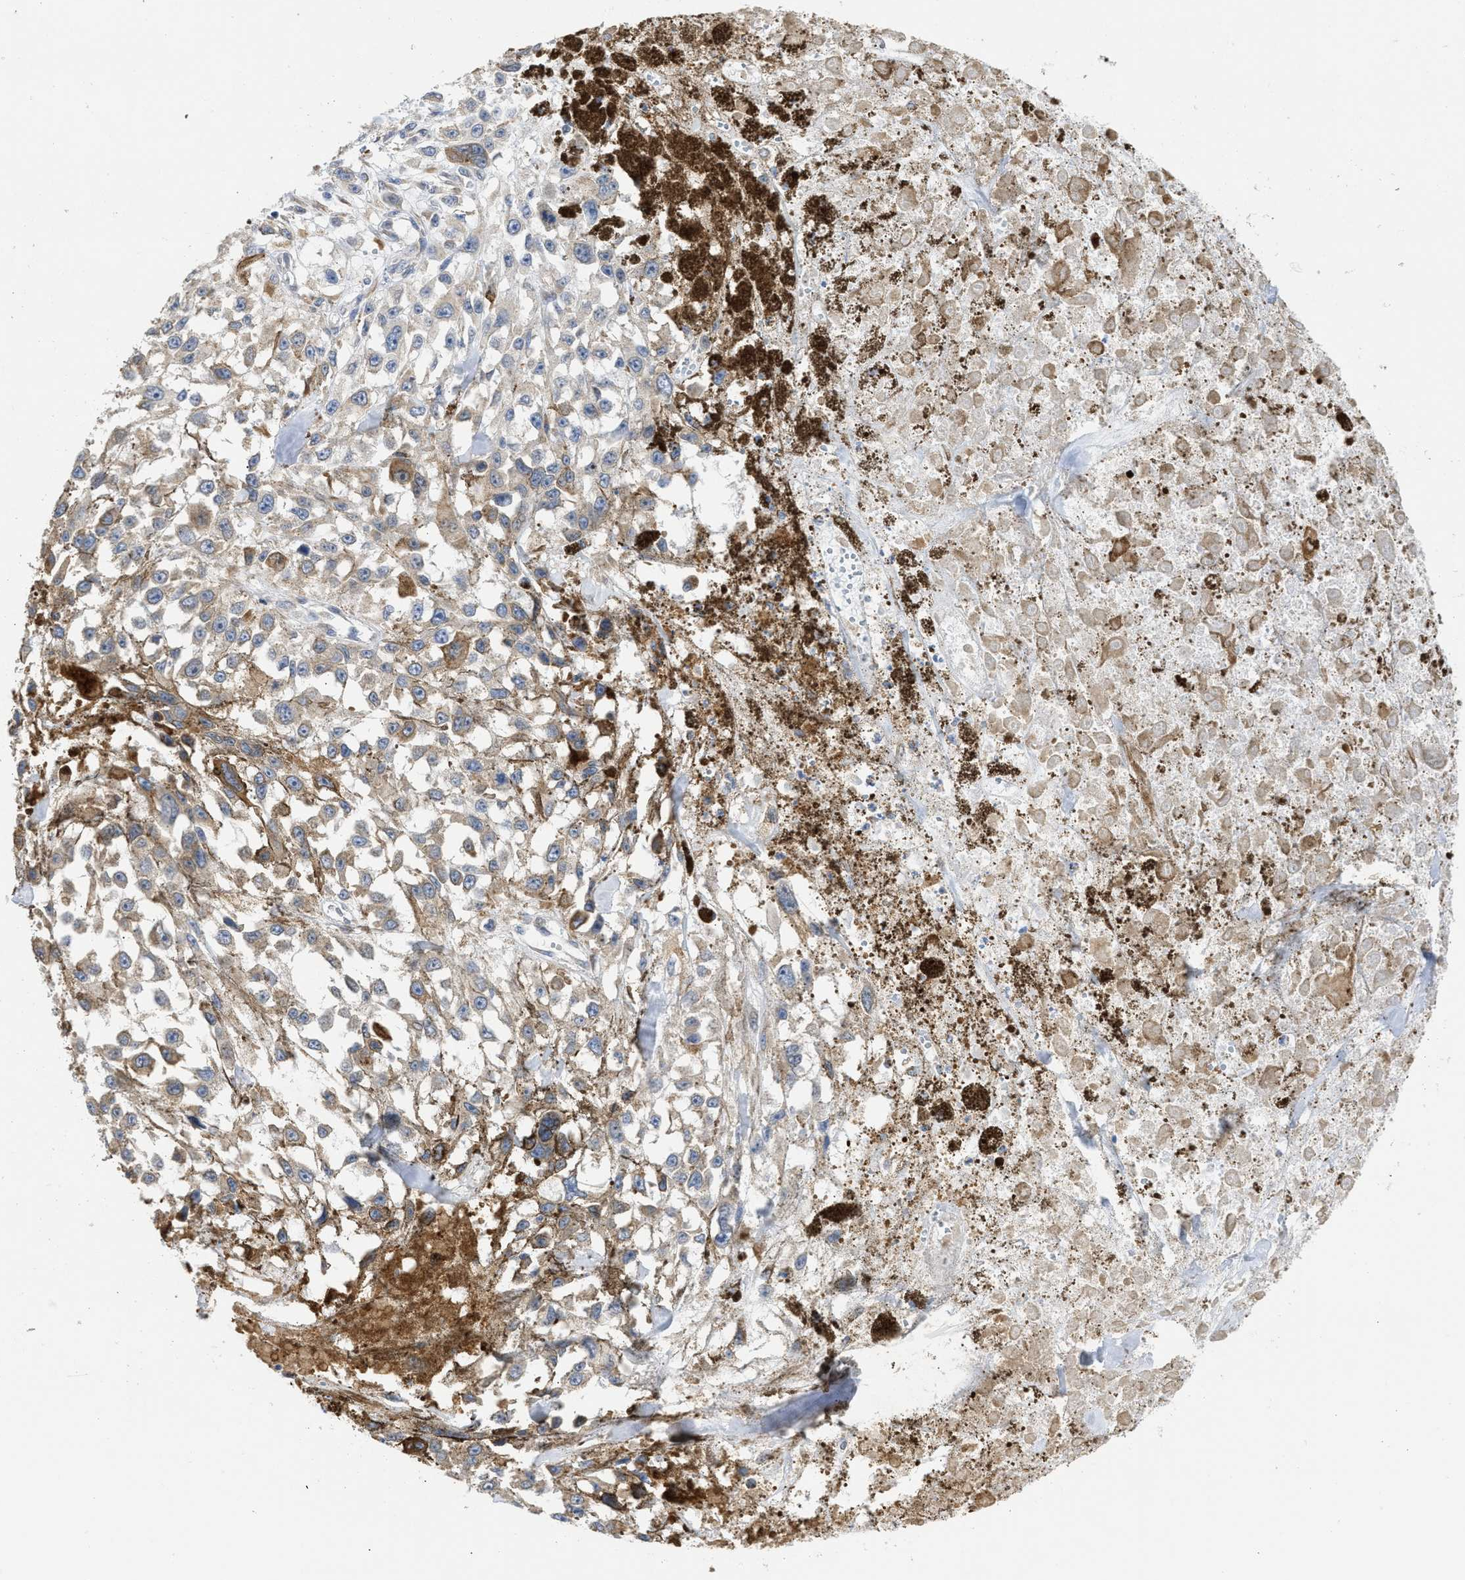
{"staining": {"intensity": "weak", "quantity": "25%-75%", "location": "cytoplasmic/membranous"}, "tissue": "melanoma", "cell_type": "Tumor cells", "image_type": "cancer", "snomed": [{"axis": "morphology", "description": "Malignant melanoma, Metastatic site"}, {"axis": "topography", "description": "Lymph node"}], "caption": "Immunohistochemical staining of melanoma shows weak cytoplasmic/membranous protein expression in about 25%-75% of tumor cells.", "gene": "TMED1", "patient": {"sex": "male", "age": 59}}